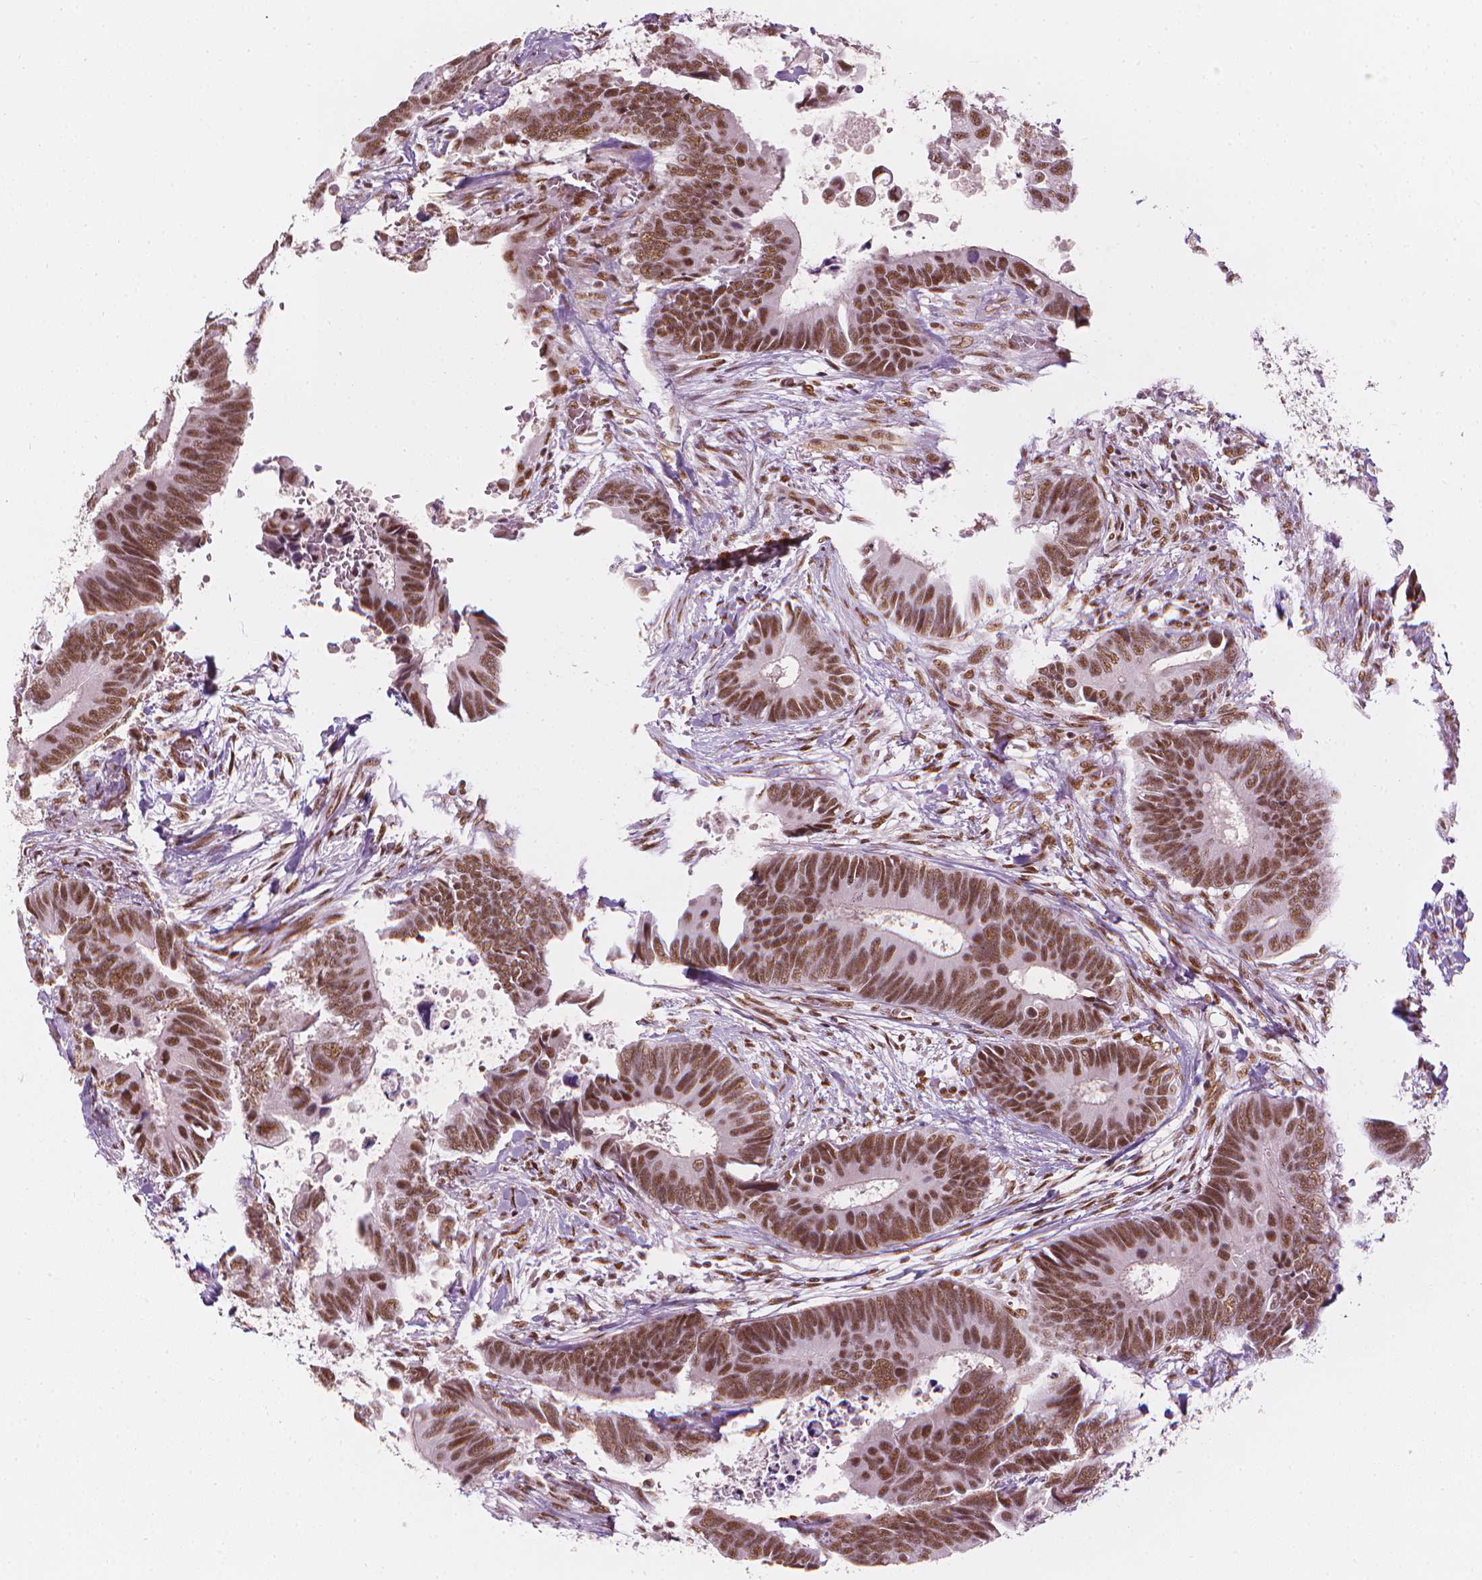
{"staining": {"intensity": "moderate", "quantity": ">75%", "location": "nuclear"}, "tissue": "colorectal cancer", "cell_type": "Tumor cells", "image_type": "cancer", "snomed": [{"axis": "morphology", "description": "Adenocarcinoma, NOS"}, {"axis": "topography", "description": "Colon"}], "caption": "This micrograph displays immunohistochemistry staining of adenocarcinoma (colorectal), with medium moderate nuclear positivity in about >75% of tumor cells.", "gene": "ELF2", "patient": {"sex": "male", "age": 49}}